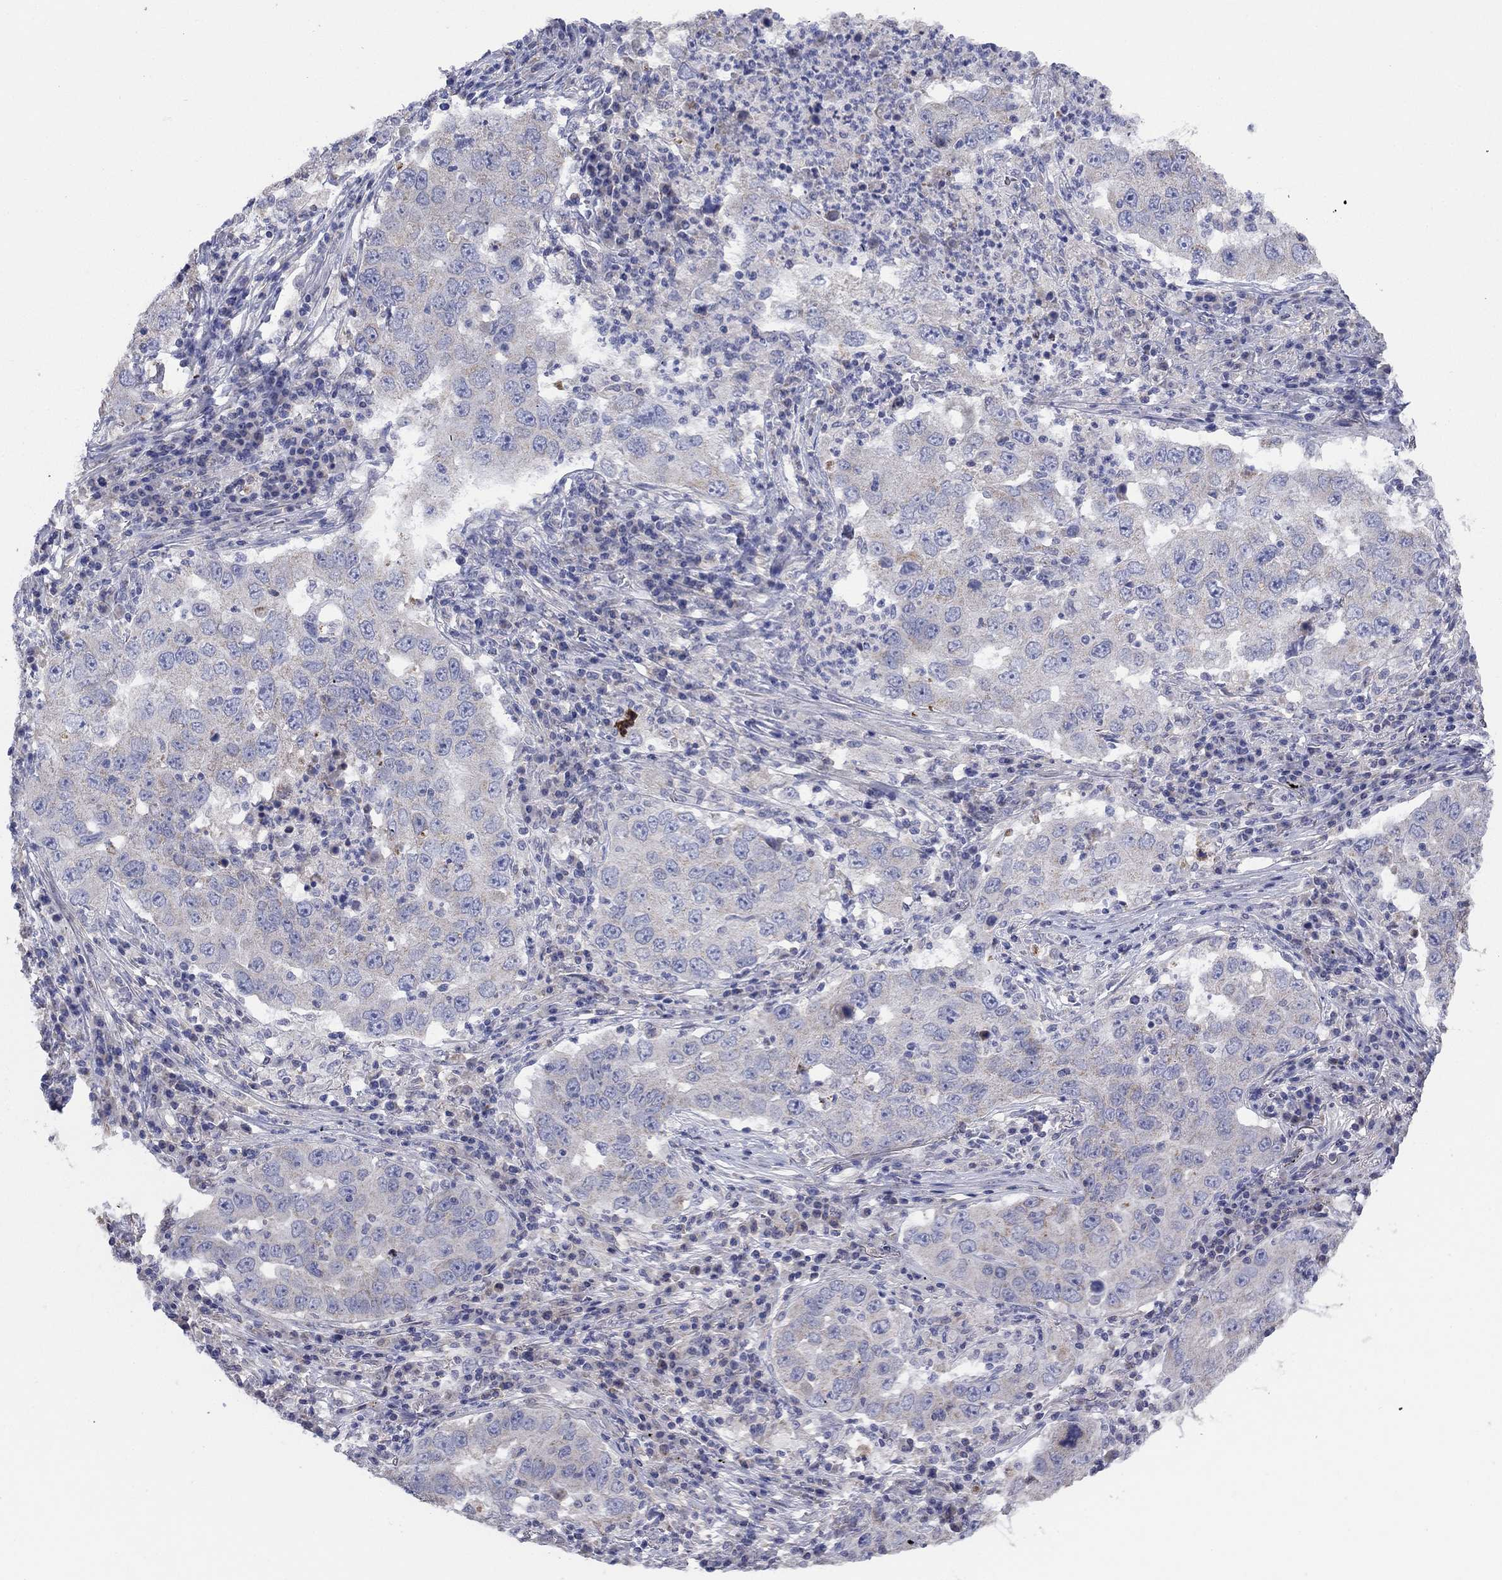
{"staining": {"intensity": "weak", "quantity": "25%-75%", "location": "cytoplasmic/membranous"}, "tissue": "lung cancer", "cell_type": "Tumor cells", "image_type": "cancer", "snomed": [{"axis": "morphology", "description": "Adenocarcinoma, NOS"}, {"axis": "topography", "description": "Lung"}], "caption": "Immunohistochemistry (IHC) of human lung cancer (adenocarcinoma) shows low levels of weak cytoplasmic/membranous positivity in approximately 25%-75% of tumor cells.", "gene": "CLVS1", "patient": {"sex": "male", "age": 73}}